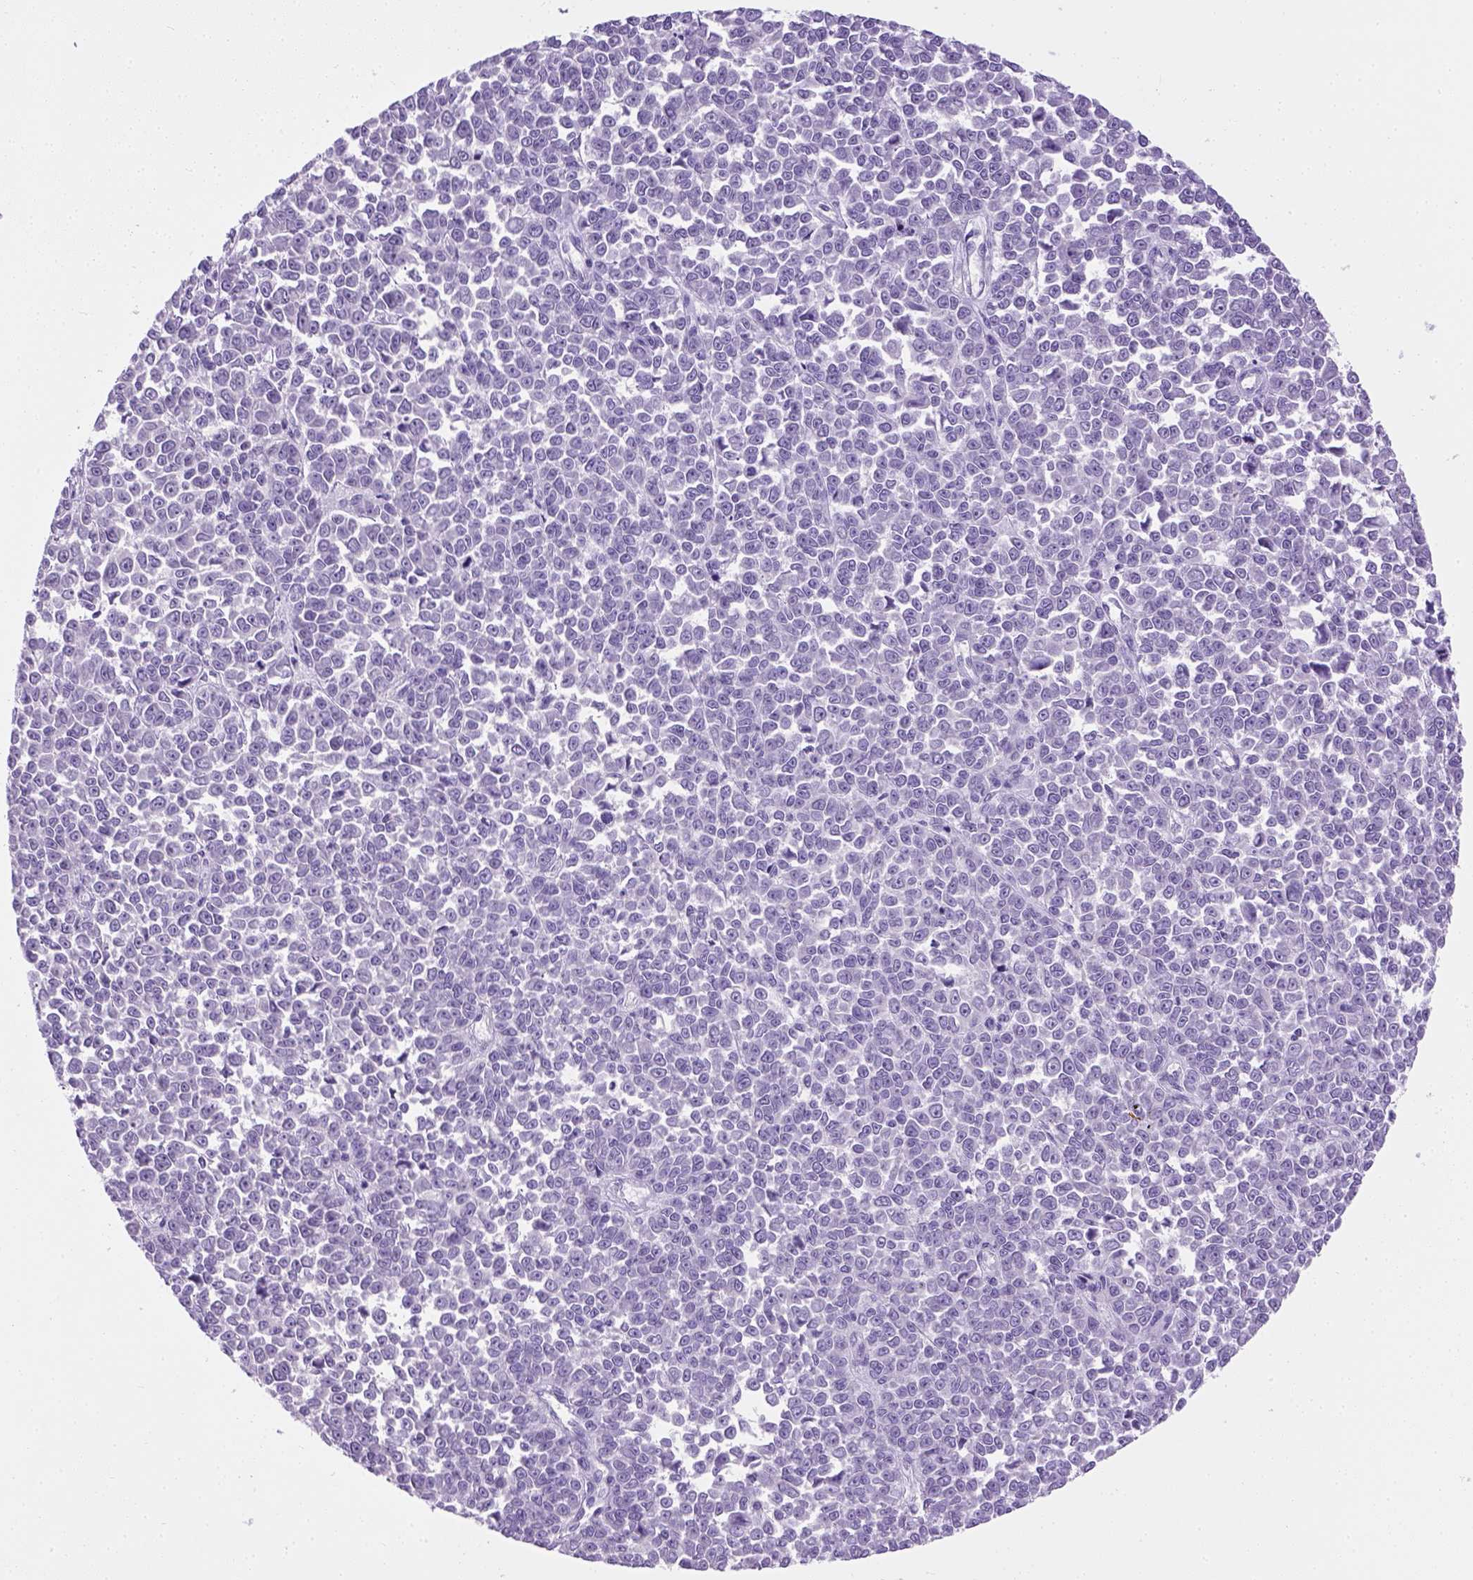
{"staining": {"intensity": "negative", "quantity": "none", "location": "none"}, "tissue": "melanoma", "cell_type": "Tumor cells", "image_type": "cancer", "snomed": [{"axis": "morphology", "description": "Malignant melanoma, NOS"}, {"axis": "topography", "description": "Skin"}], "caption": "Tumor cells show no significant protein expression in malignant melanoma.", "gene": "CYP24A1", "patient": {"sex": "female", "age": 95}}